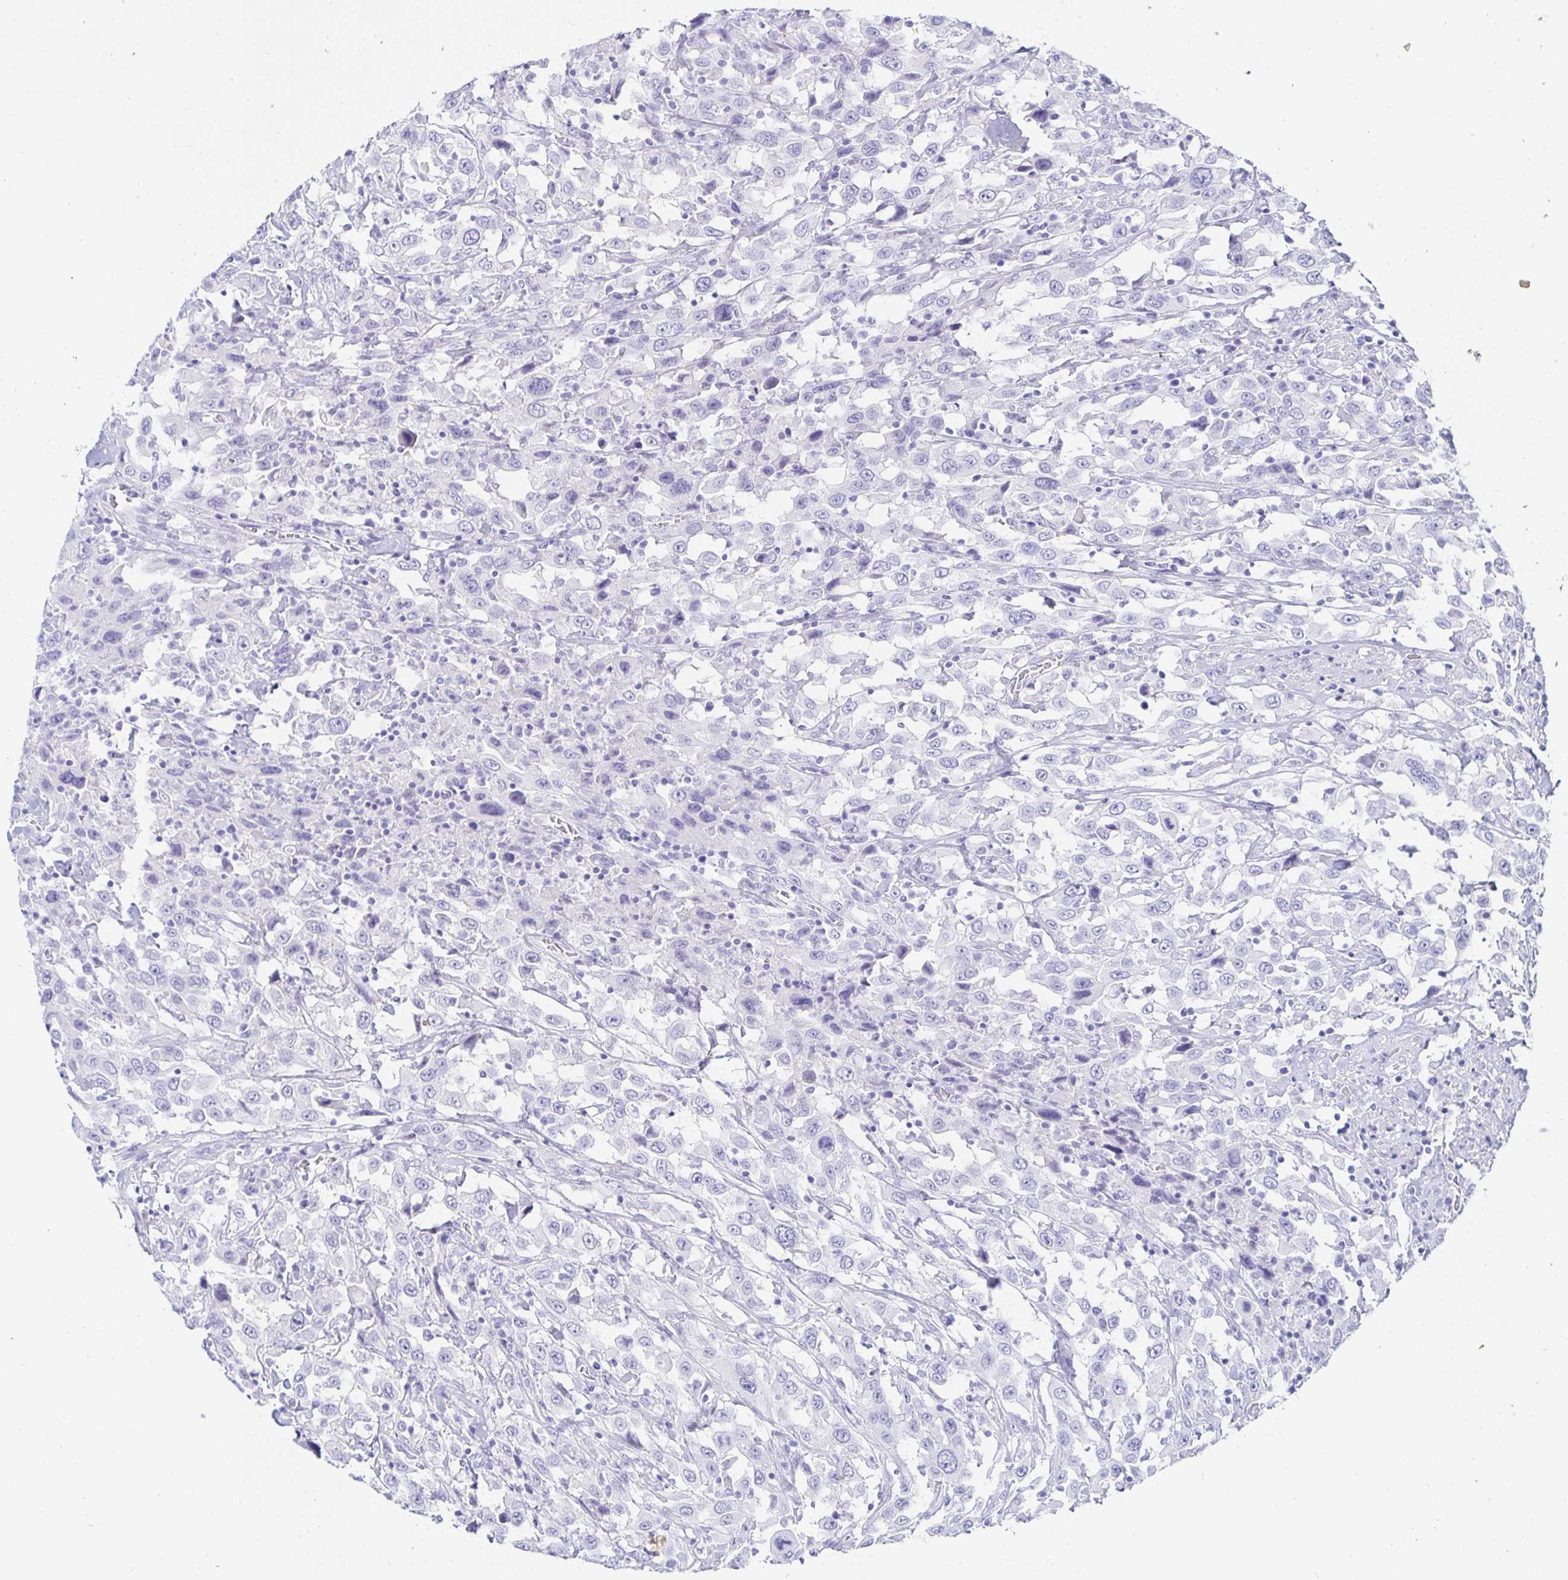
{"staining": {"intensity": "negative", "quantity": "none", "location": "none"}, "tissue": "urothelial cancer", "cell_type": "Tumor cells", "image_type": "cancer", "snomed": [{"axis": "morphology", "description": "Urothelial carcinoma, High grade"}, {"axis": "topography", "description": "Urinary bladder"}], "caption": "This is a micrograph of immunohistochemistry (IHC) staining of urothelial carcinoma (high-grade), which shows no expression in tumor cells.", "gene": "KCNH6", "patient": {"sex": "male", "age": 61}}